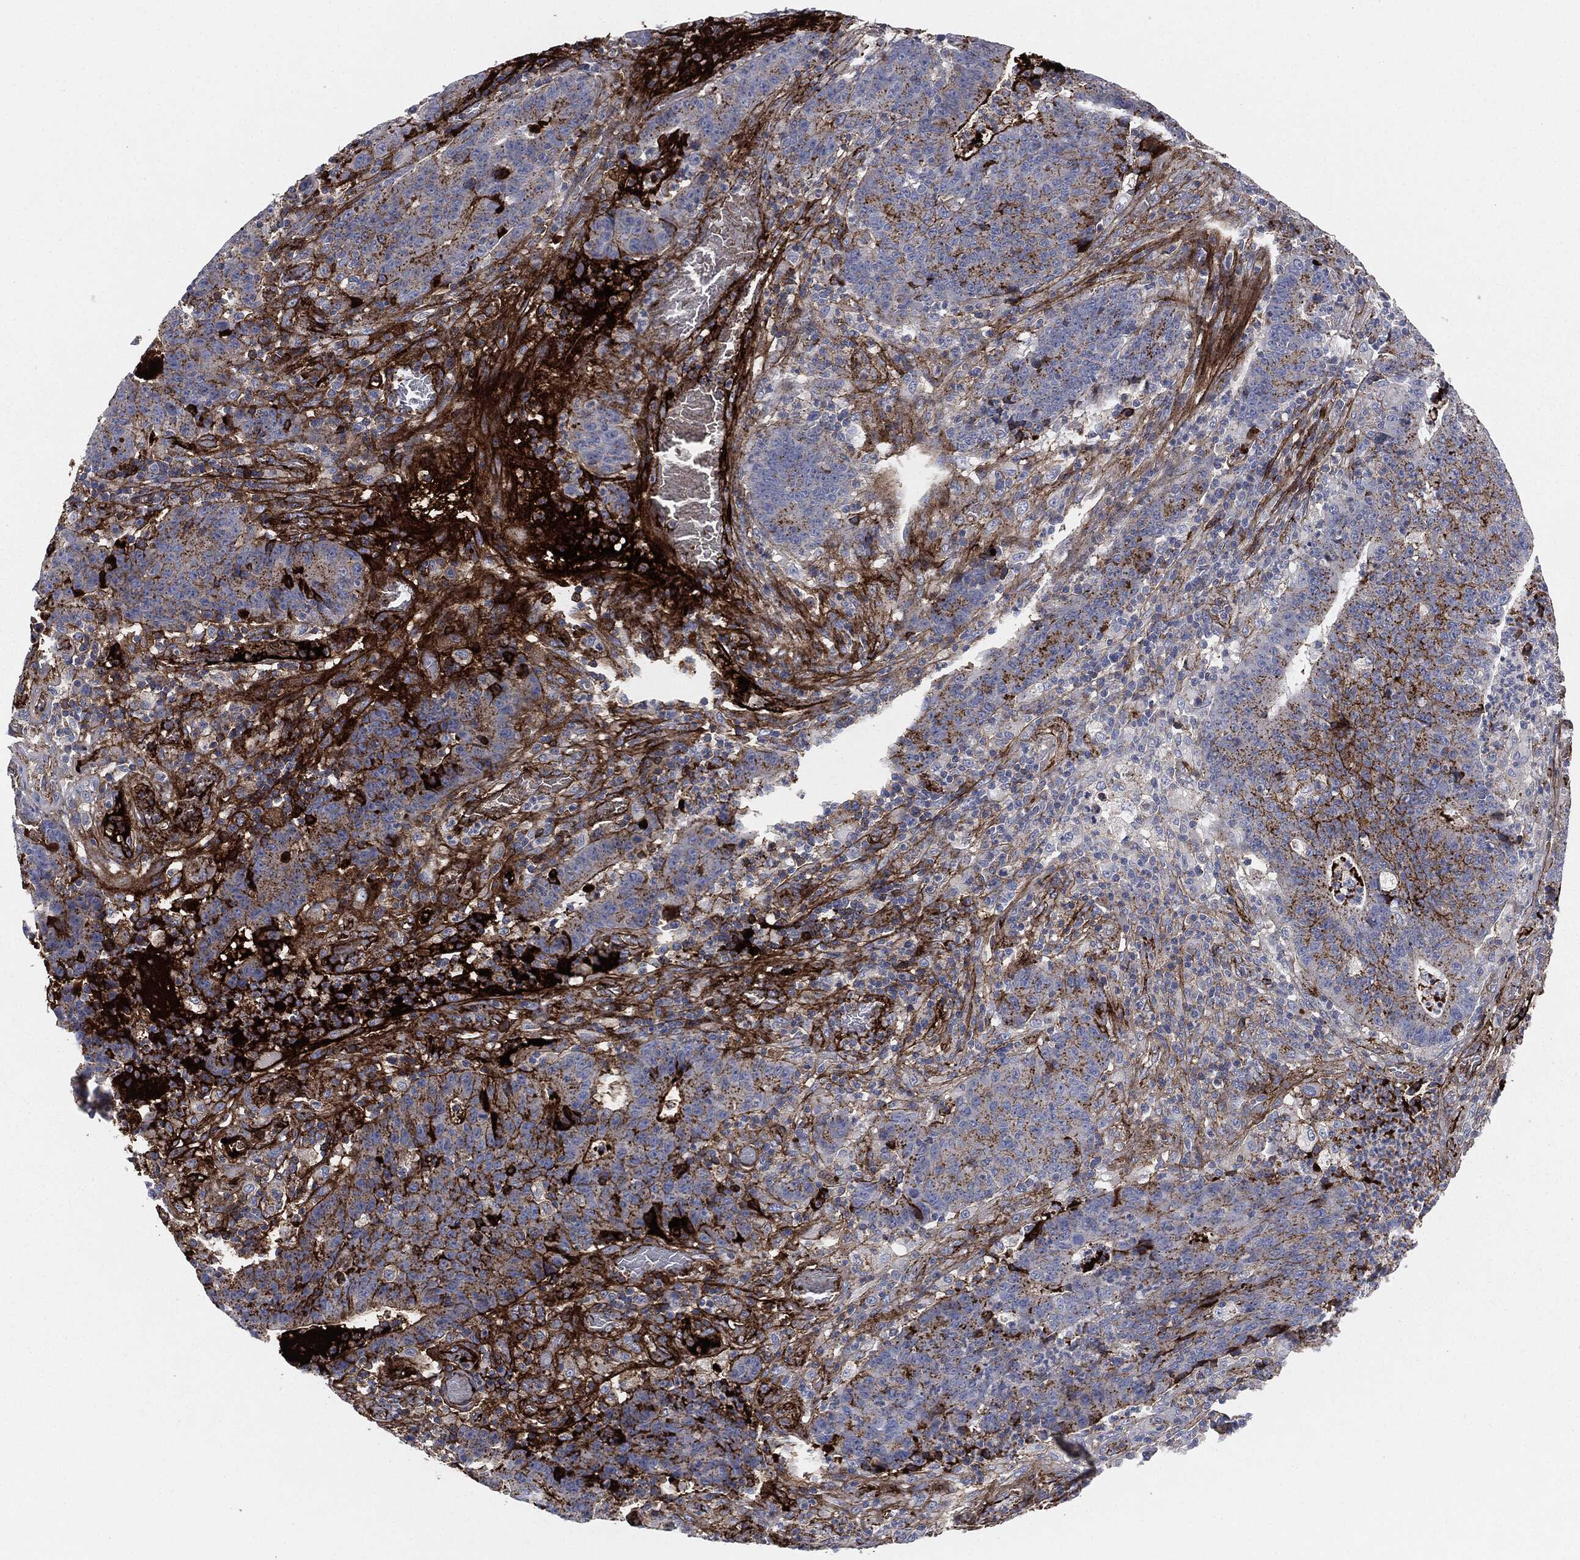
{"staining": {"intensity": "strong", "quantity": "<25%", "location": "cytoplasmic/membranous"}, "tissue": "colorectal cancer", "cell_type": "Tumor cells", "image_type": "cancer", "snomed": [{"axis": "morphology", "description": "Adenocarcinoma, NOS"}, {"axis": "topography", "description": "Colon"}], "caption": "This micrograph displays adenocarcinoma (colorectal) stained with IHC to label a protein in brown. The cytoplasmic/membranous of tumor cells show strong positivity for the protein. Nuclei are counter-stained blue.", "gene": "APOB", "patient": {"sex": "female", "age": 75}}